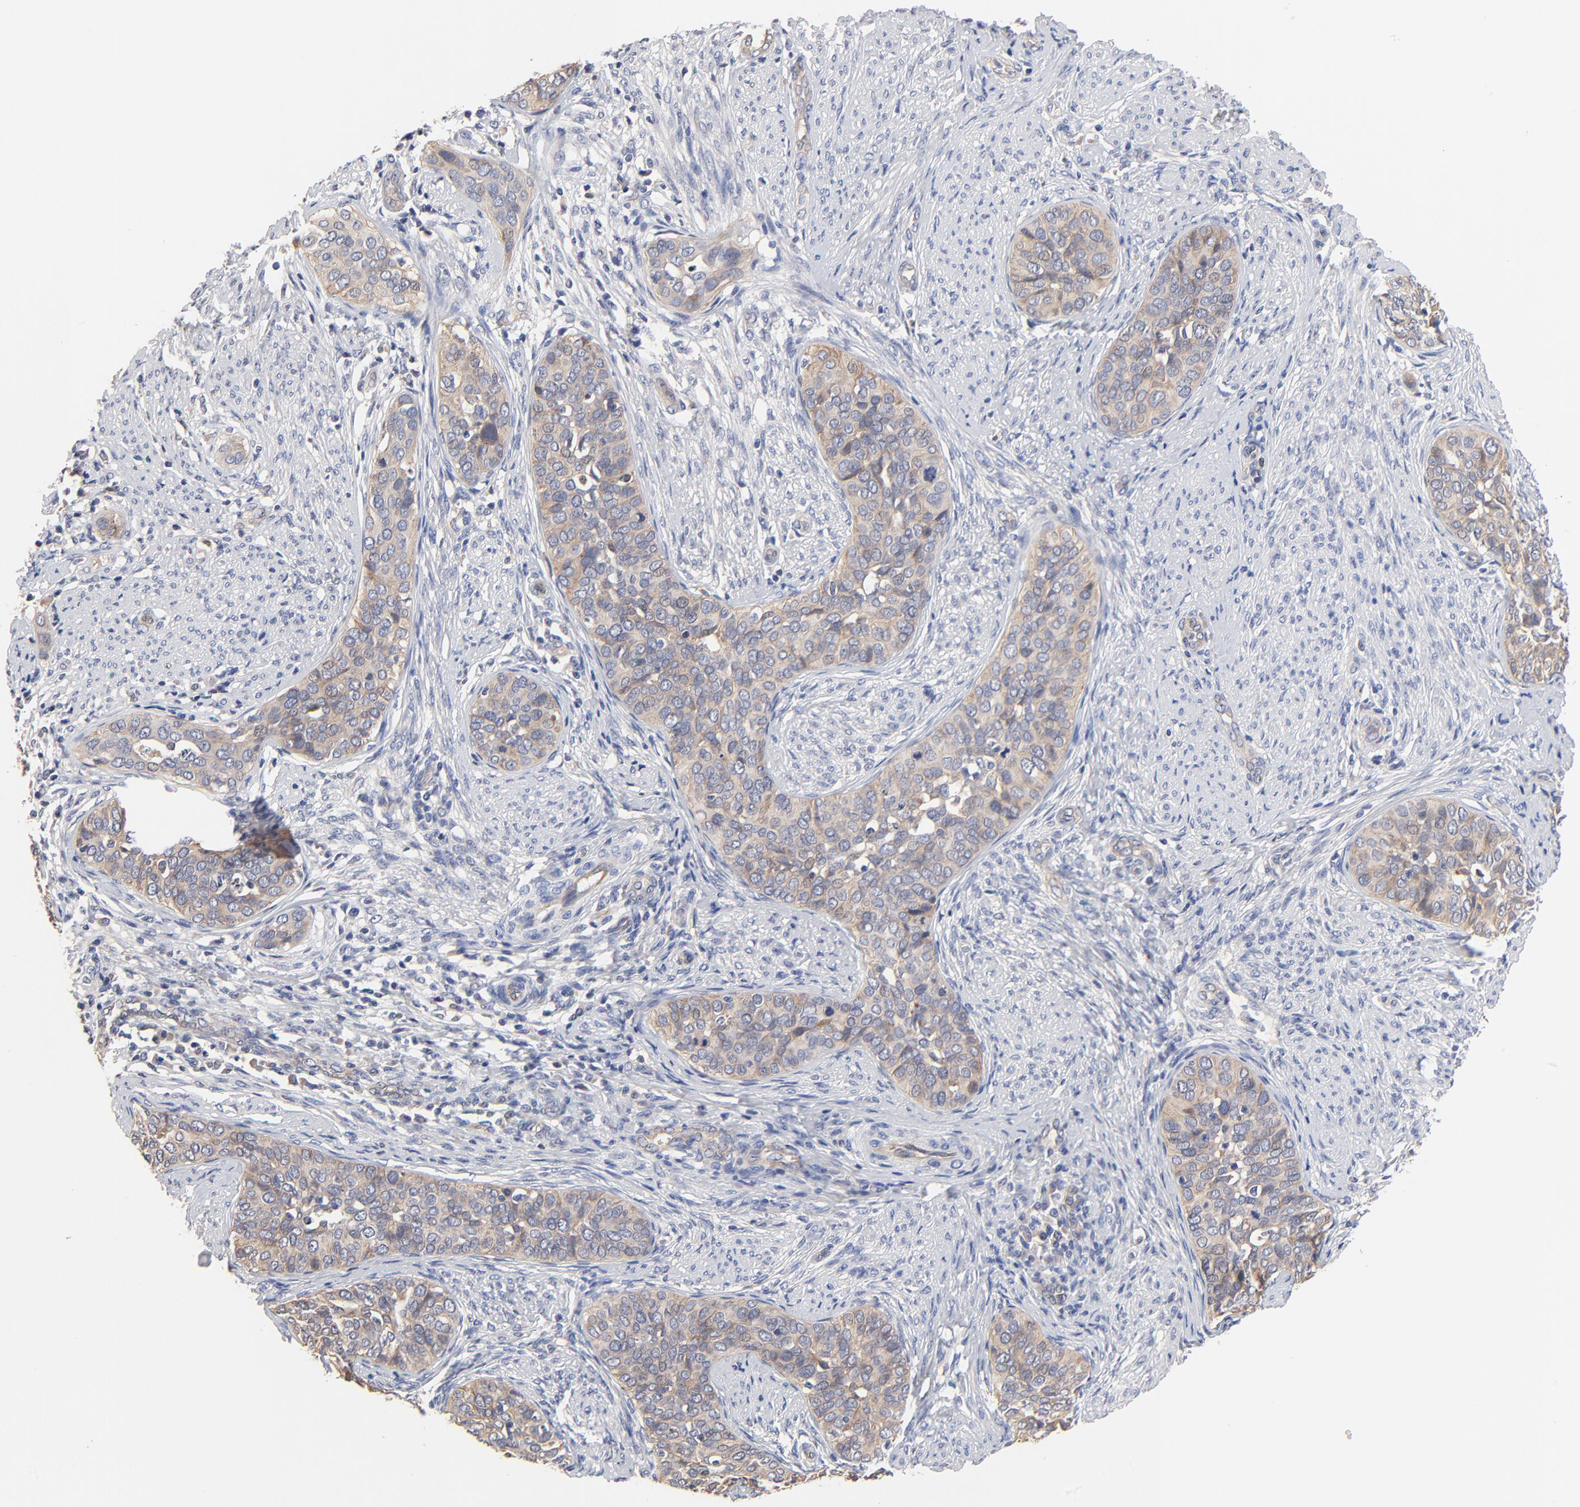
{"staining": {"intensity": "moderate", "quantity": ">75%", "location": "cytoplasmic/membranous"}, "tissue": "cervical cancer", "cell_type": "Tumor cells", "image_type": "cancer", "snomed": [{"axis": "morphology", "description": "Squamous cell carcinoma, NOS"}, {"axis": "topography", "description": "Cervix"}], "caption": "A brown stain highlights moderate cytoplasmic/membranous expression of a protein in squamous cell carcinoma (cervical) tumor cells. (Brightfield microscopy of DAB IHC at high magnification).", "gene": "FBXL2", "patient": {"sex": "female", "age": 31}}